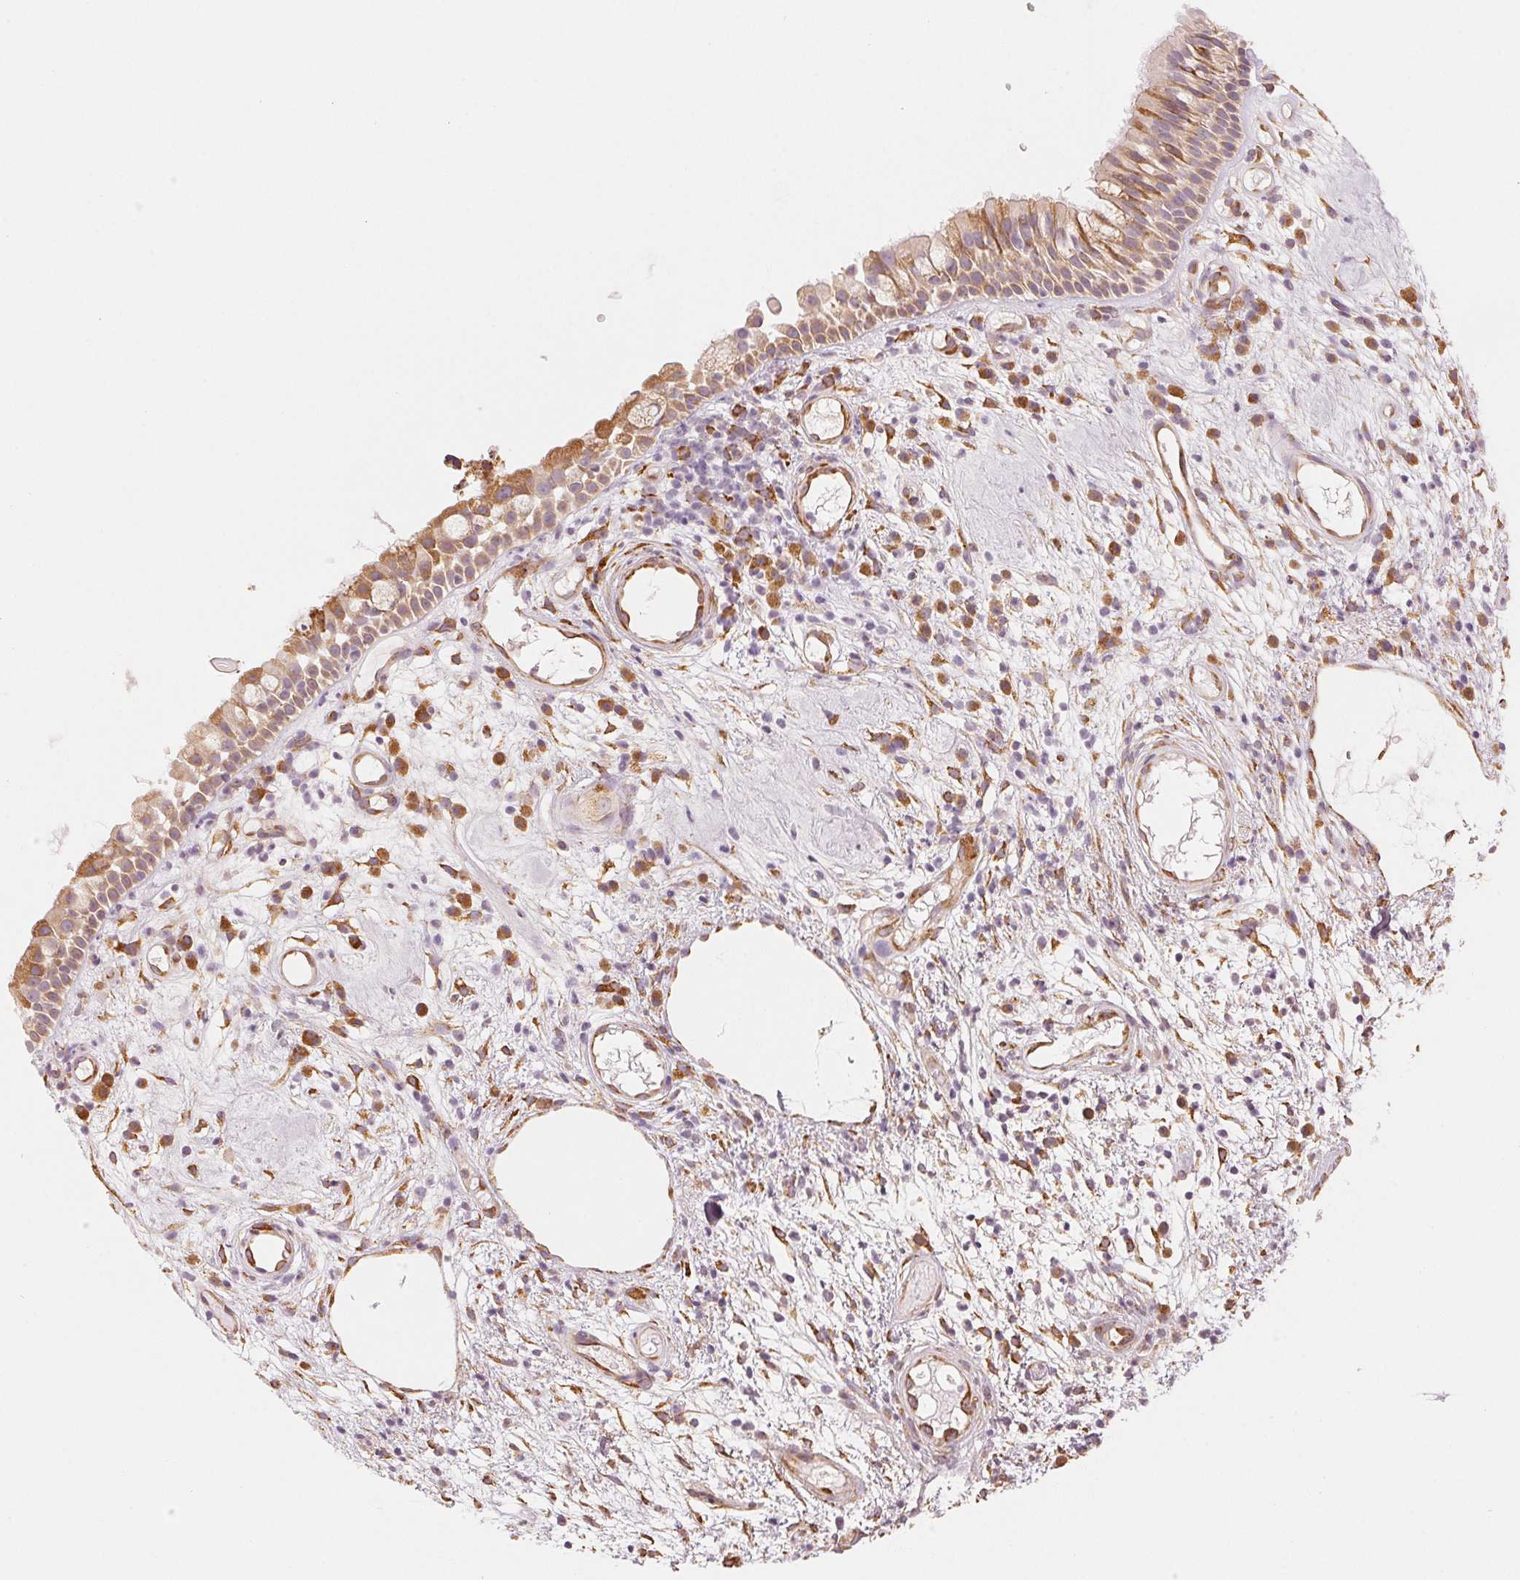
{"staining": {"intensity": "moderate", "quantity": "<25%", "location": "cytoplasmic/membranous"}, "tissue": "nasopharynx", "cell_type": "Respiratory epithelial cells", "image_type": "normal", "snomed": [{"axis": "morphology", "description": "Normal tissue, NOS"}, {"axis": "morphology", "description": "Inflammation, NOS"}, {"axis": "topography", "description": "Nasopharynx"}], "caption": "Immunohistochemical staining of unremarkable nasopharynx exhibits <25% levels of moderate cytoplasmic/membranous protein expression in about <25% of respiratory epithelial cells. (brown staining indicates protein expression, while blue staining denotes nuclei).", "gene": "RCN3", "patient": {"sex": "male", "age": 54}}